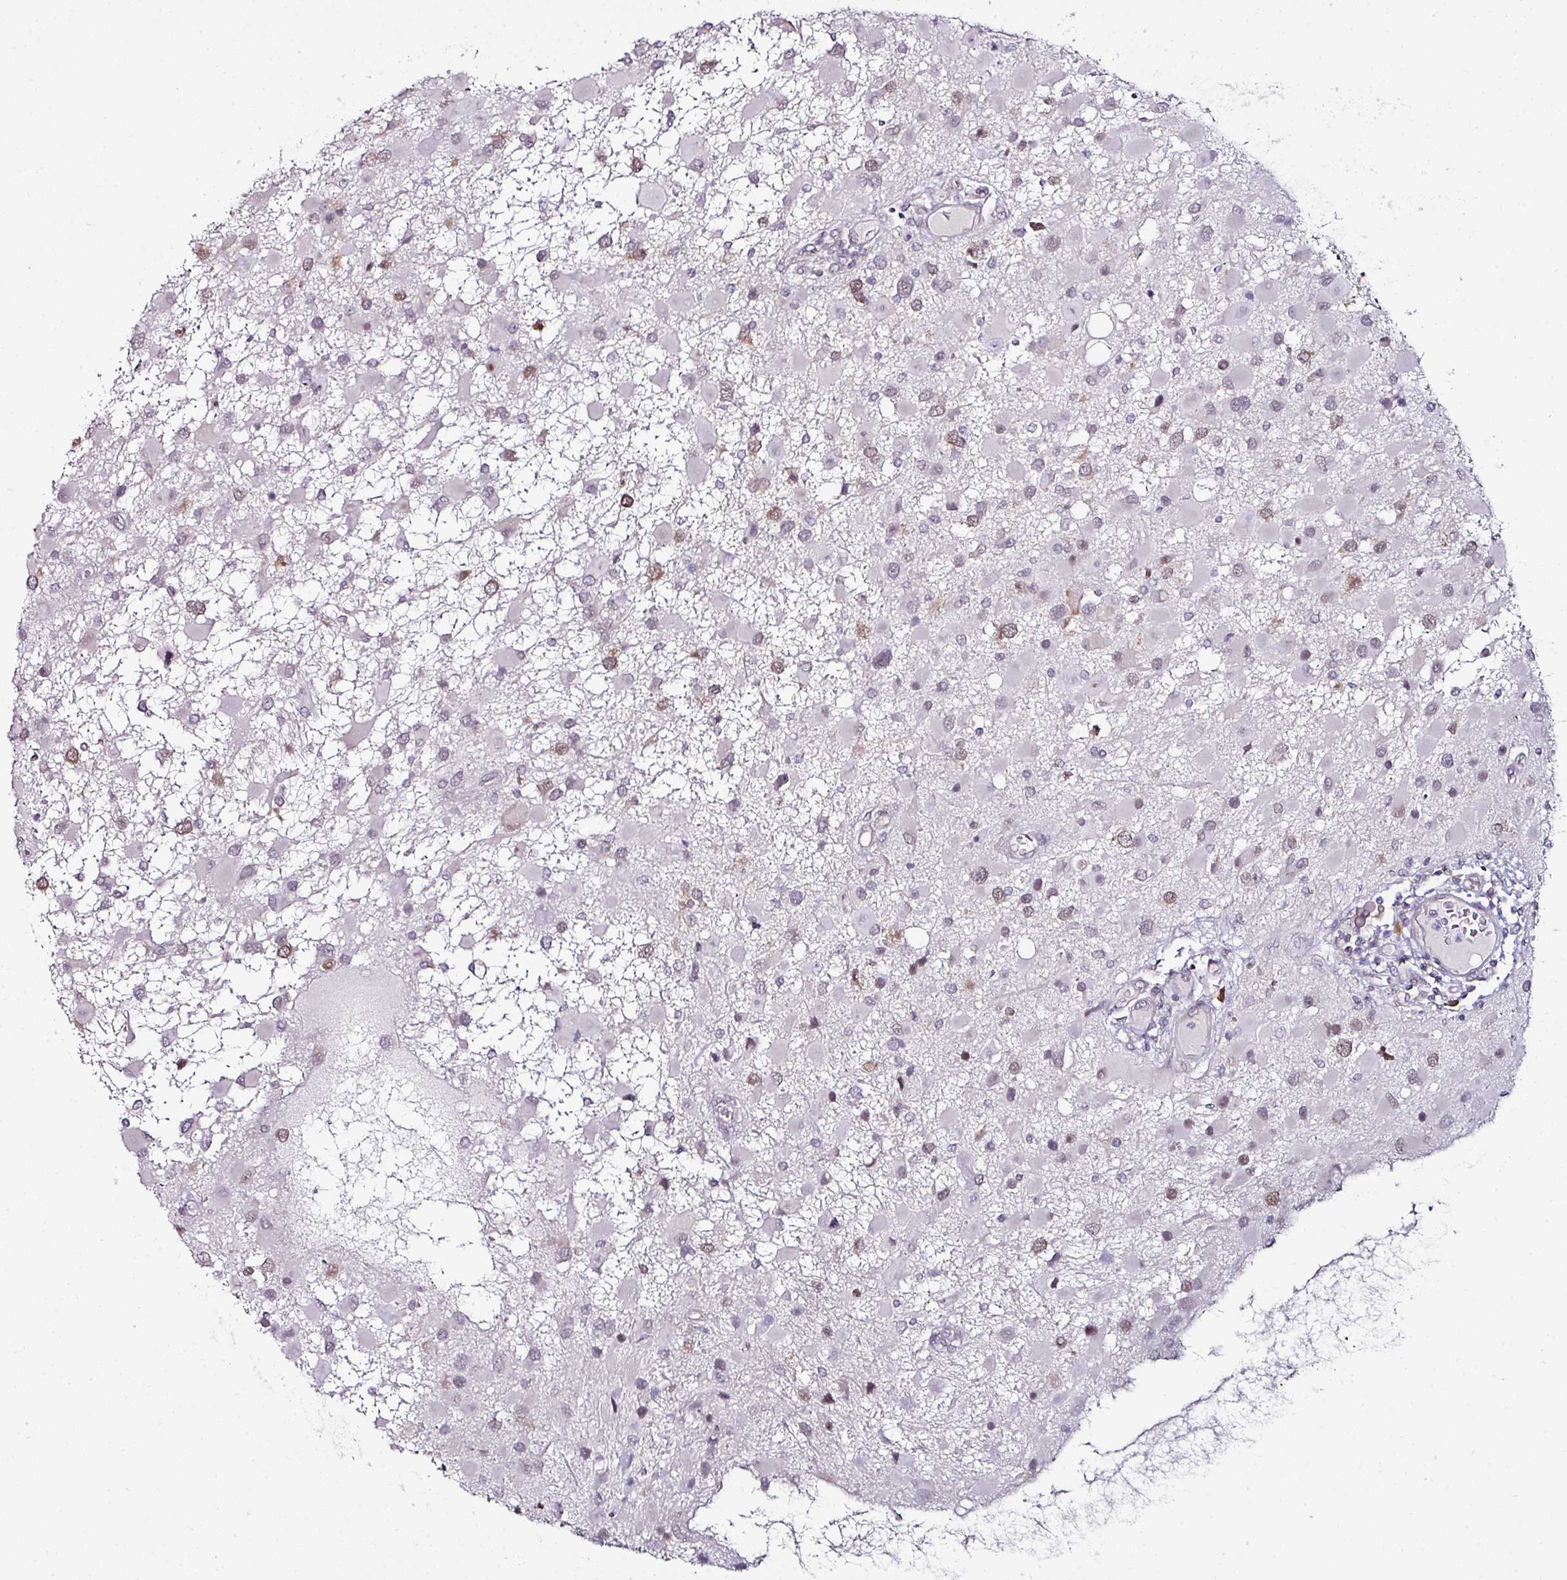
{"staining": {"intensity": "moderate", "quantity": "<25%", "location": "nuclear"}, "tissue": "glioma", "cell_type": "Tumor cells", "image_type": "cancer", "snomed": [{"axis": "morphology", "description": "Glioma, malignant, High grade"}, {"axis": "topography", "description": "Brain"}], "caption": "Immunohistochemical staining of malignant glioma (high-grade) reveals low levels of moderate nuclear protein expression in approximately <25% of tumor cells.", "gene": "APOLD1", "patient": {"sex": "male", "age": 53}}